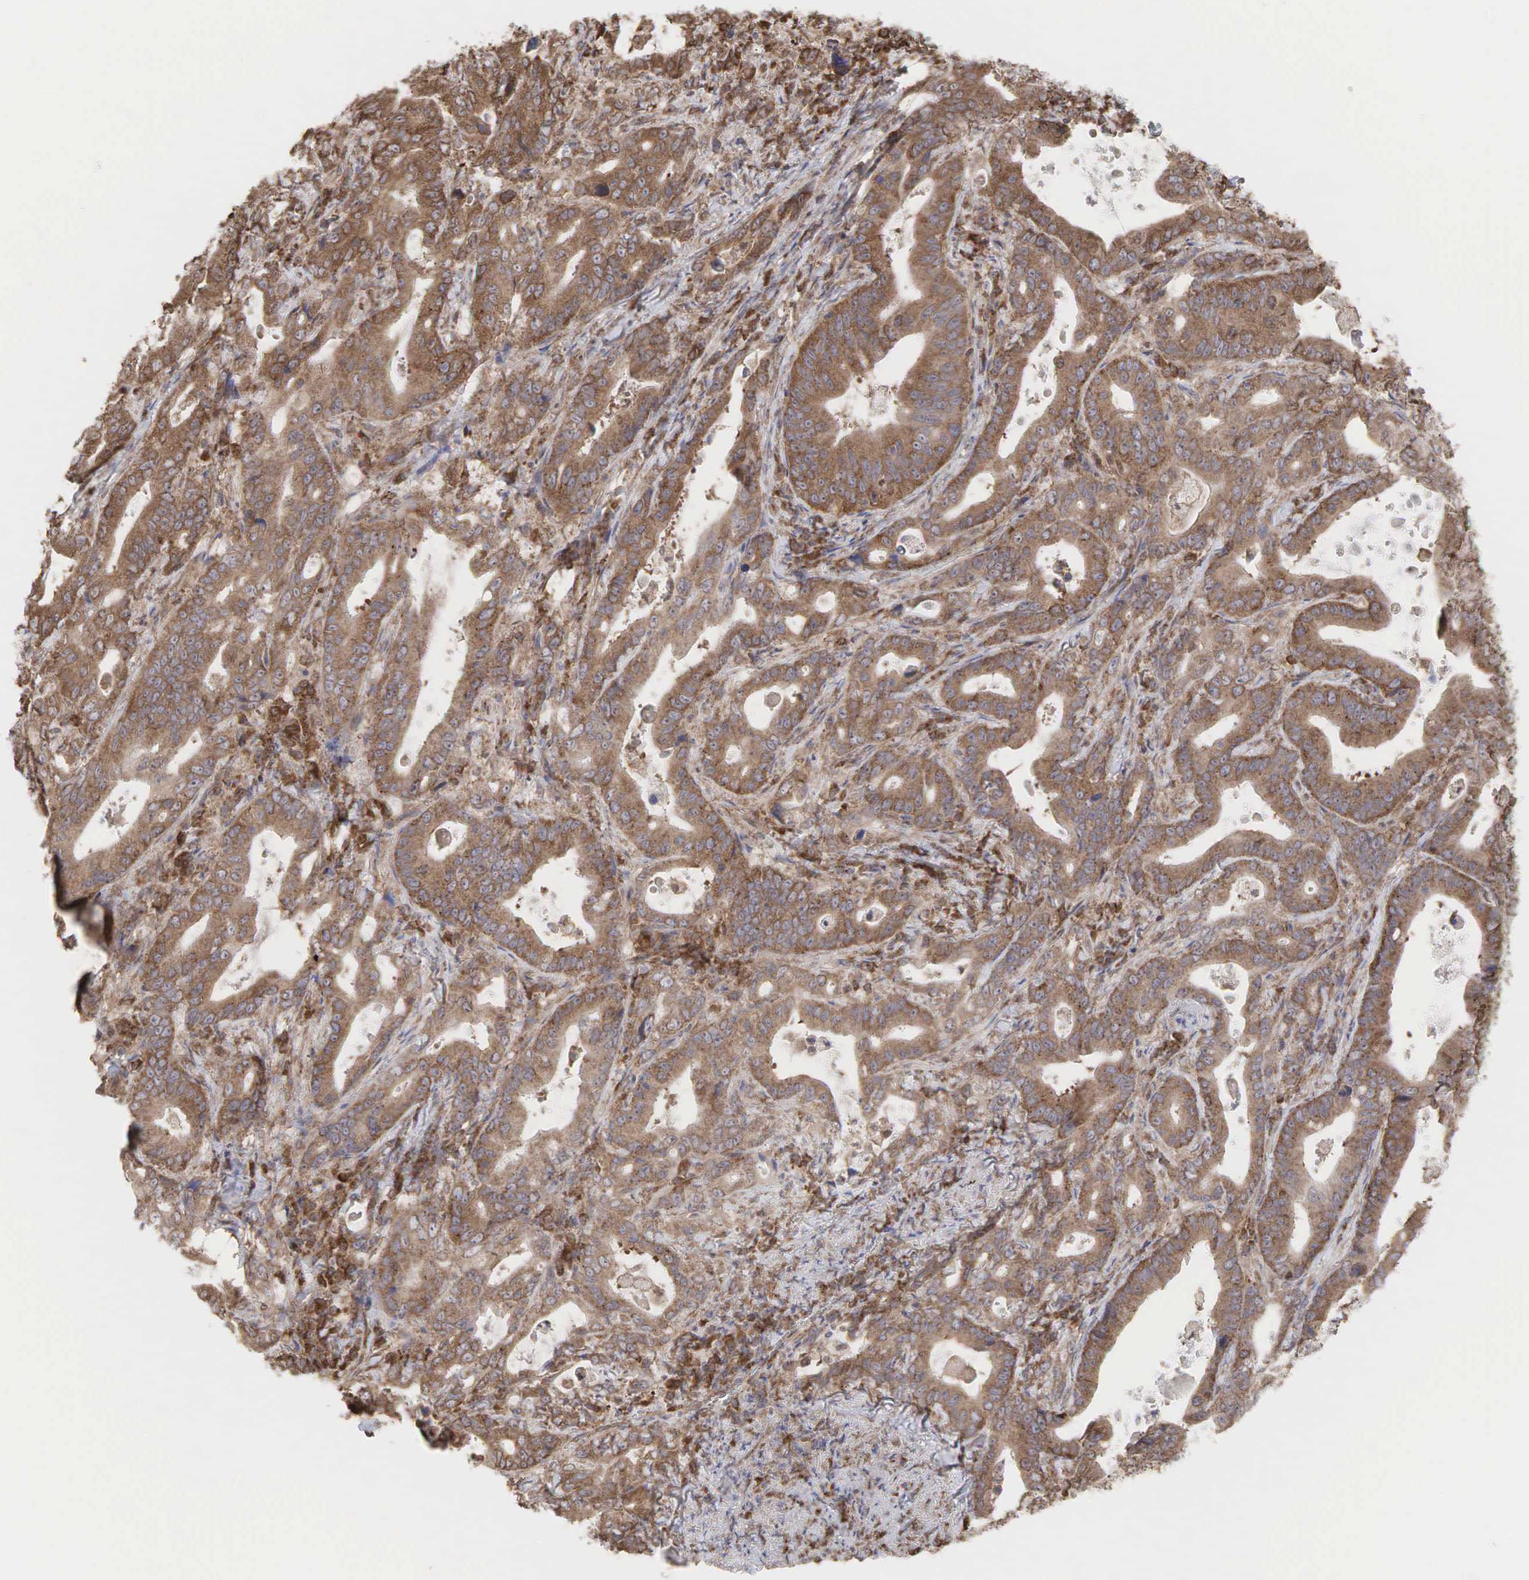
{"staining": {"intensity": "moderate", "quantity": ">75%", "location": "cytoplasmic/membranous"}, "tissue": "stomach cancer", "cell_type": "Tumor cells", "image_type": "cancer", "snomed": [{"axis": "morphology", "description": "Adenocarcinoma, NOS"}, {"axis": "topography", "description": "Stomach, upper"}], "caption": "The micrograph shows a brown stain indicating the presence of a protein in the cytoplasmic/membranous of tumor cells in stomach adenocarcinoma.", "gene": "PABPC5", "patient": {"sex": "male", "age": 63}}